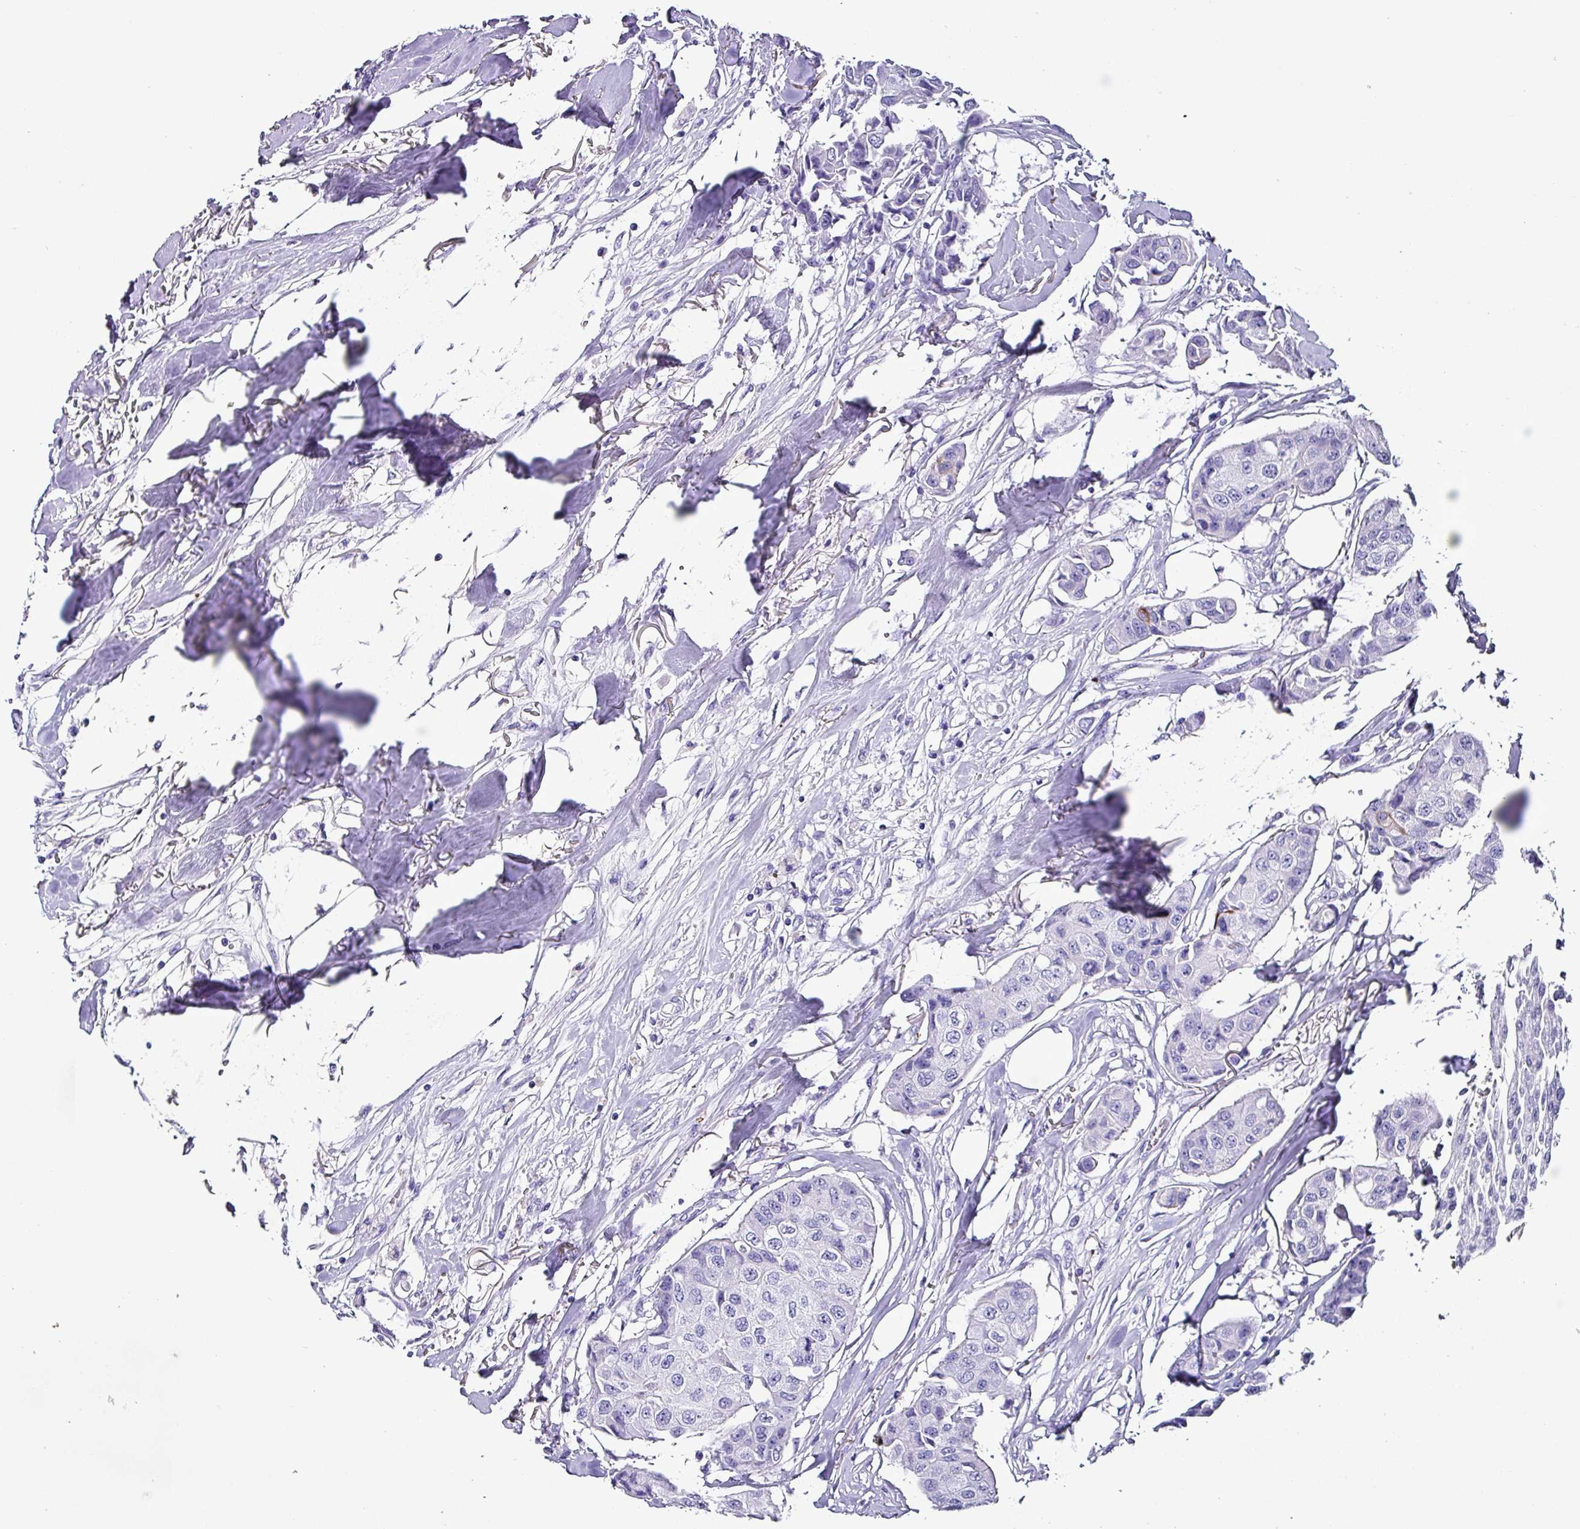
{"staining": {"intensity": "negative", "quantity": "none", "location": "none"}, "tissue": "breast cancer", "cell_type": "Tumor cells", "image_type": "cancer", "snomed": [{"axis": "morphology", "description": "Duct carcinoma"}, {"axis": "topography", "description": "Breast"}], "caption": "Immunohistochemistry (IHC) photomicrograph of human intraductal carcinoma (breast) stained for a protein (brown), which demonstrates no staining in tumor cells. The staining was performed using DAB (3,3'-diaminobenzidine) to visualize the protein expression in brown, while the nuclei were stained in blue with hematoxylin (Magnification: 20x).", "gene": "KRT6C", "patient": {"sex": "female", "age": 80}}